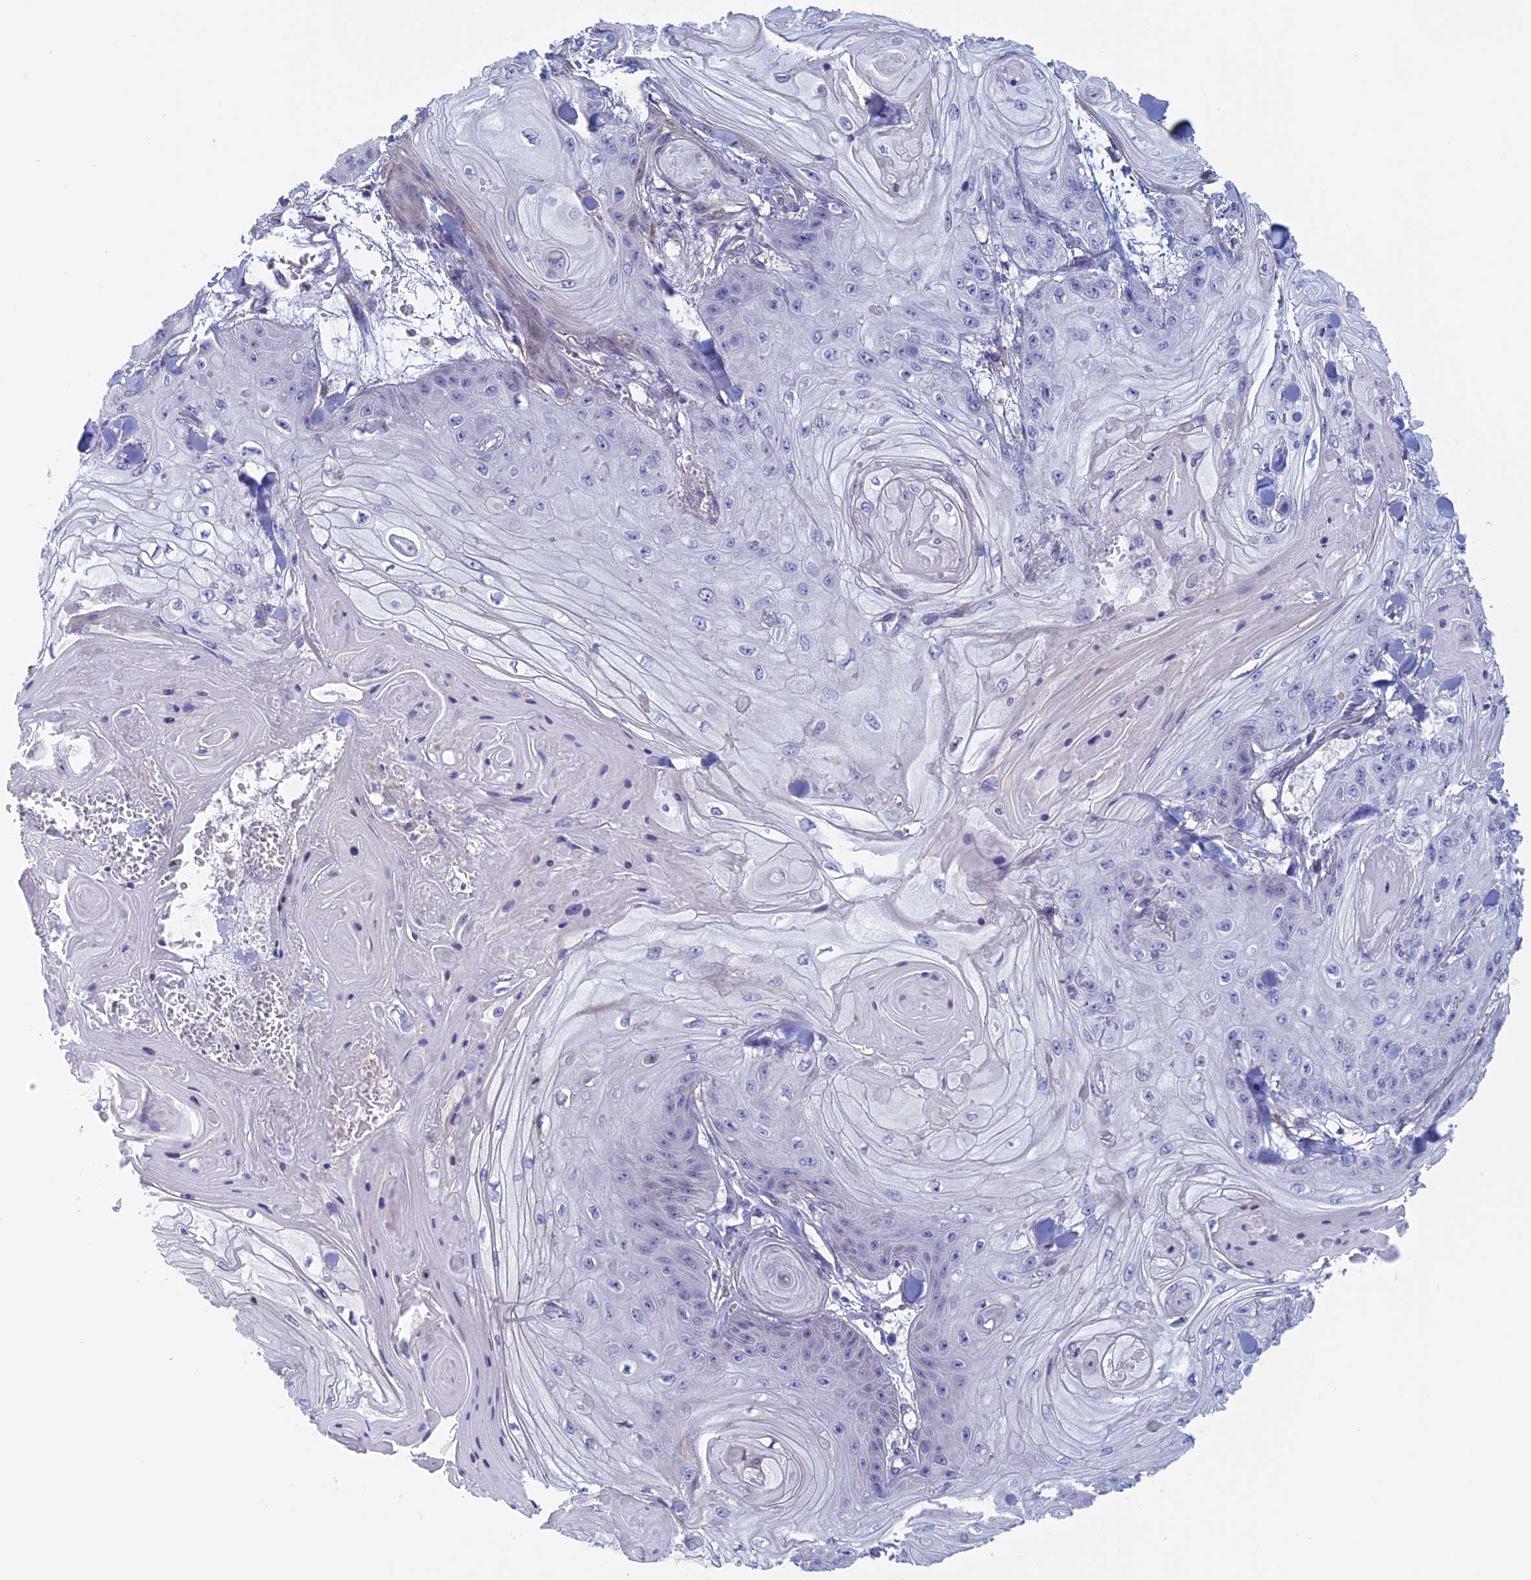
{"staining": {"intensity": "negative", "quantity": "none", "location": "none"}, "tissue": "skin cancer", "cell_type": "Tumor cells", "image_type": "cancer", "snomed": [{"axis": "morphology", "description": "Squamous cell carcinoma, NOS"}, {"axis": "topography", "description": "Skin"}], "caption": "Skin cancer stained for a protein using immunohistochemistry (IHC) shows no positivity tumor cells.", "gene": "BCL2L10", "patient": {"sex": "male", "age": 74}}